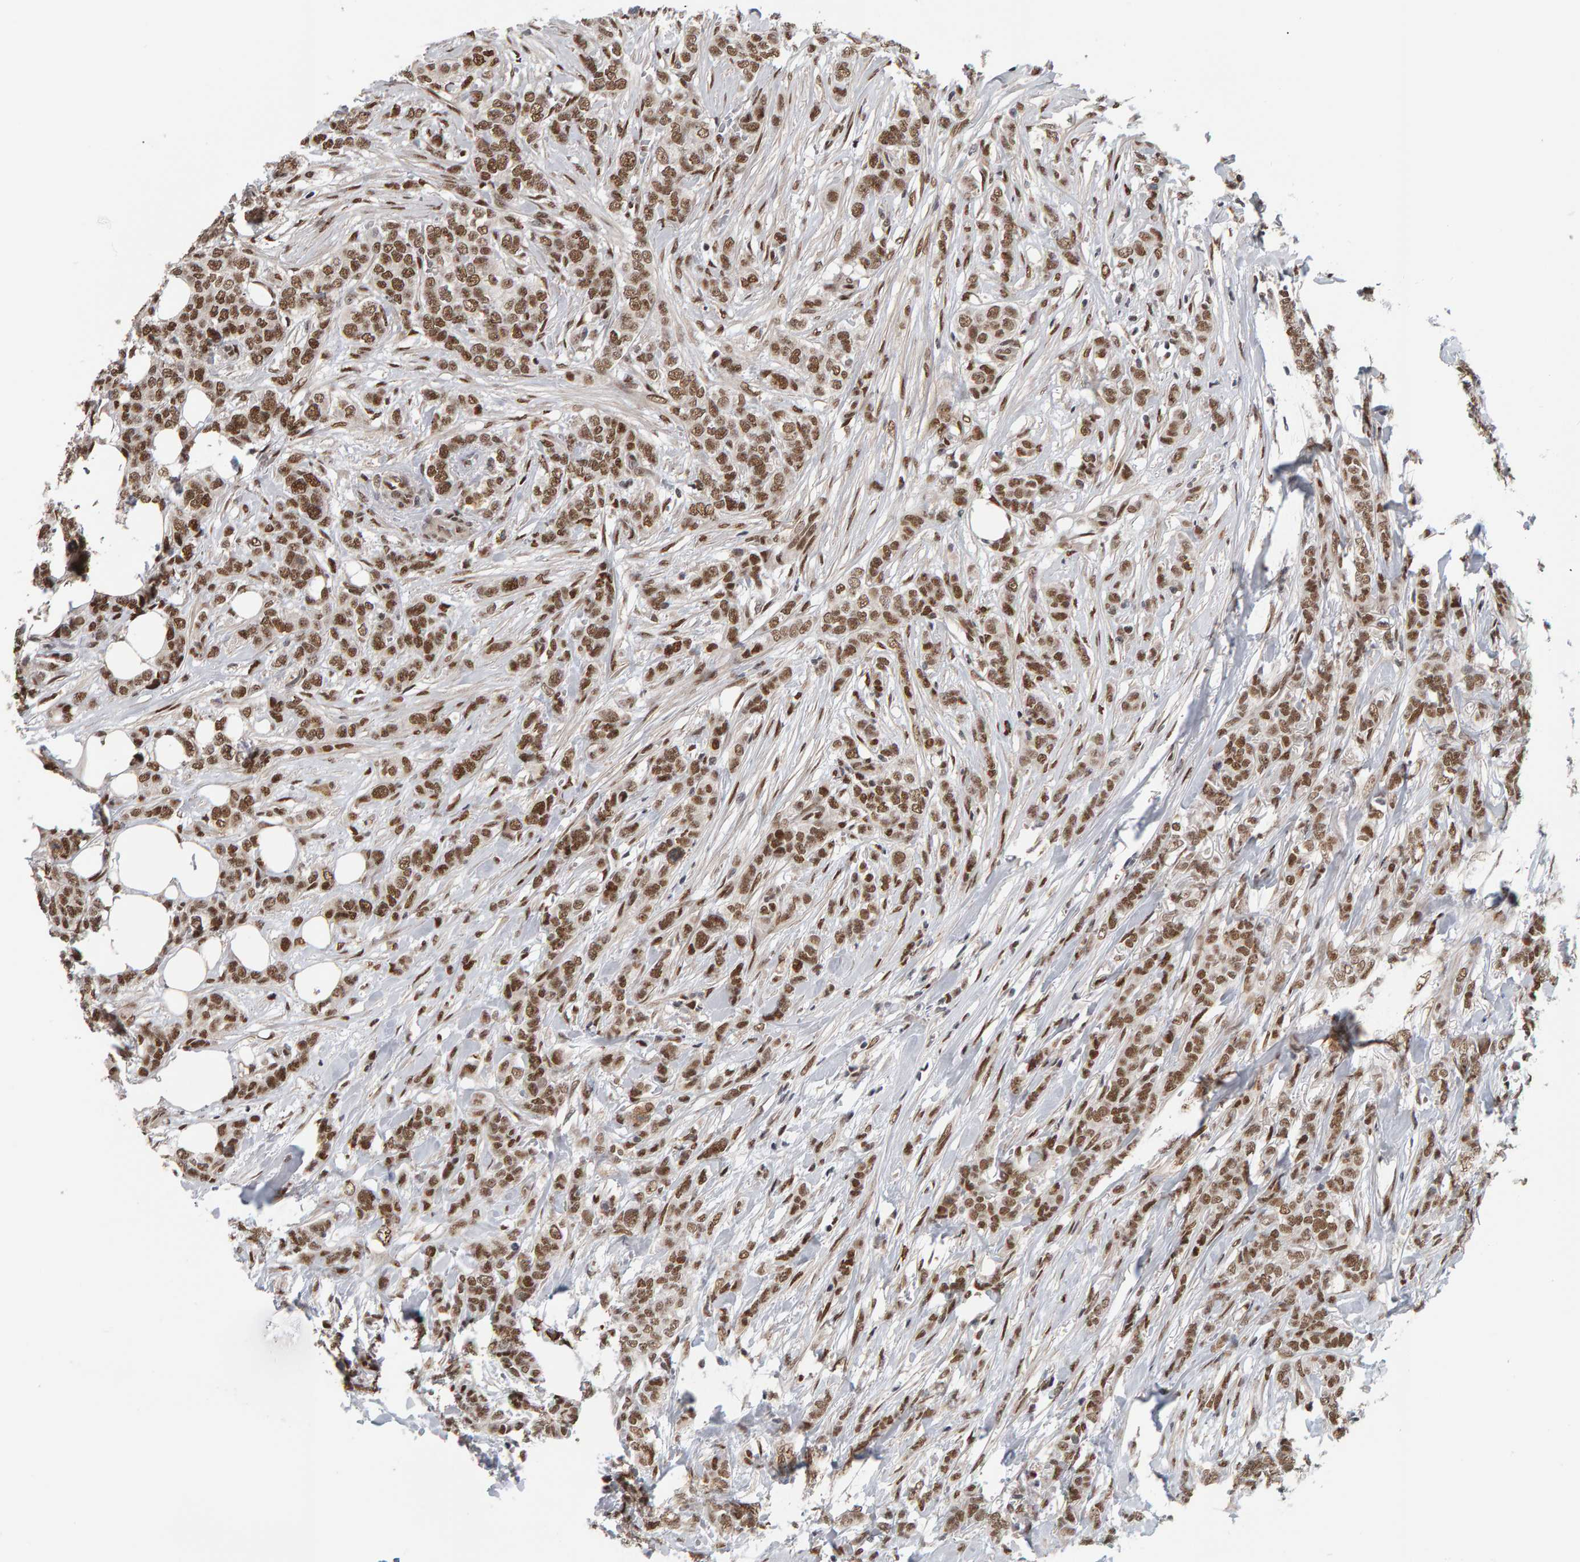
{"staining": {"intensity": "strong", "quantity": ">75%", "location": "nuclear"}, "tissue": "breast cancer", "cell_type": "Tumor cells", "image_type": "cancer", "snomed": [{"axis": "morphology", "description": "Lobular carcinoma"}, {"axis": "topography", "description": "Skin"}, {"axis": "topography", "description": "Breast"}], "caption": "A high amount of strong nuclear positivity is present in about >75% of tumor cells in lobular carcinoma (breast) tissue. (DAB IHC, brown staining for protein, blue staining for nuclei).", "gene": "ATF7IP", "patient": {"sex": "female", "age": 46}}